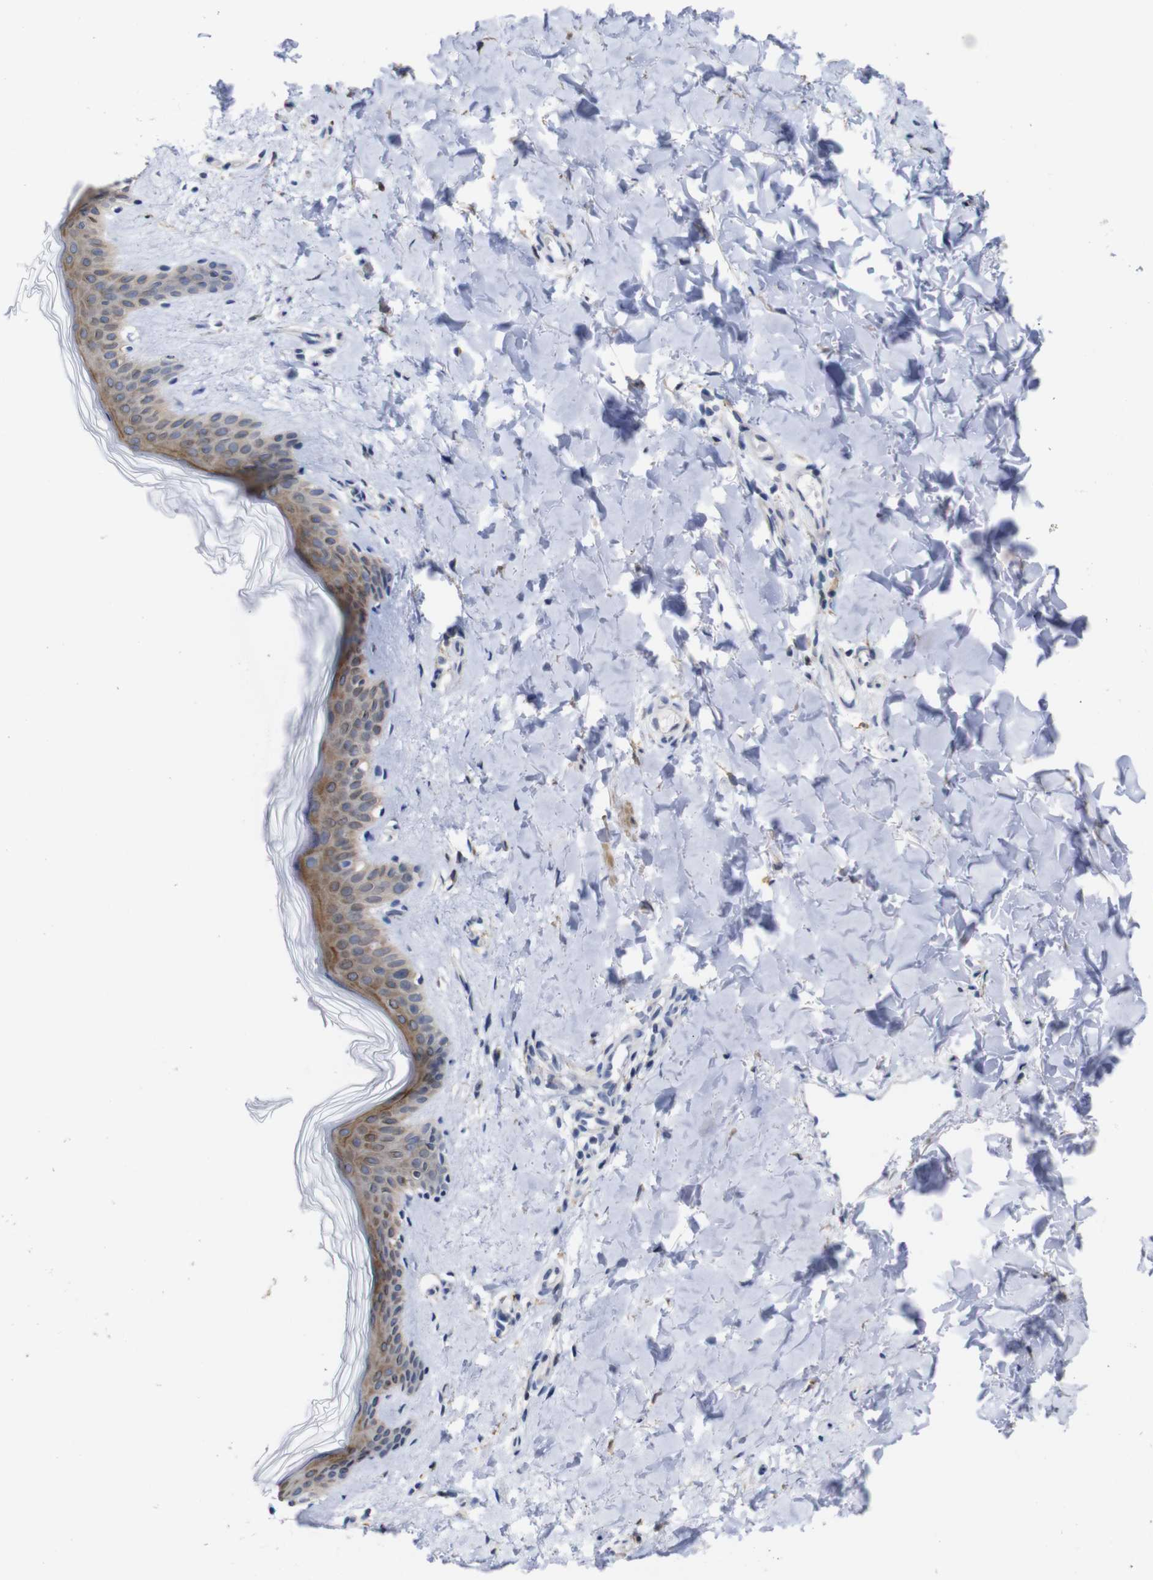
{"staining": {"intensity": "negative", "quantity": "none", "location": "none"}, "tissue": "skin", "cell_type": "Fibroblasts", "image_type": "normal", "snomed": [{"axis": "morphology", "description": "Normal tissue, NOS"}, {"axis": "topography", "description": "Skin"}], "caption": "High magnification brightfield microscopy of benign skin stained with DAB (brown) and counterstained with hematoxylin (blue): fibroblasts show no significant staining. (IHC, brightfield microscopy, high magnification).", "gene": "TCEAL9", "patient": {"sex": "female", "age": 41}}